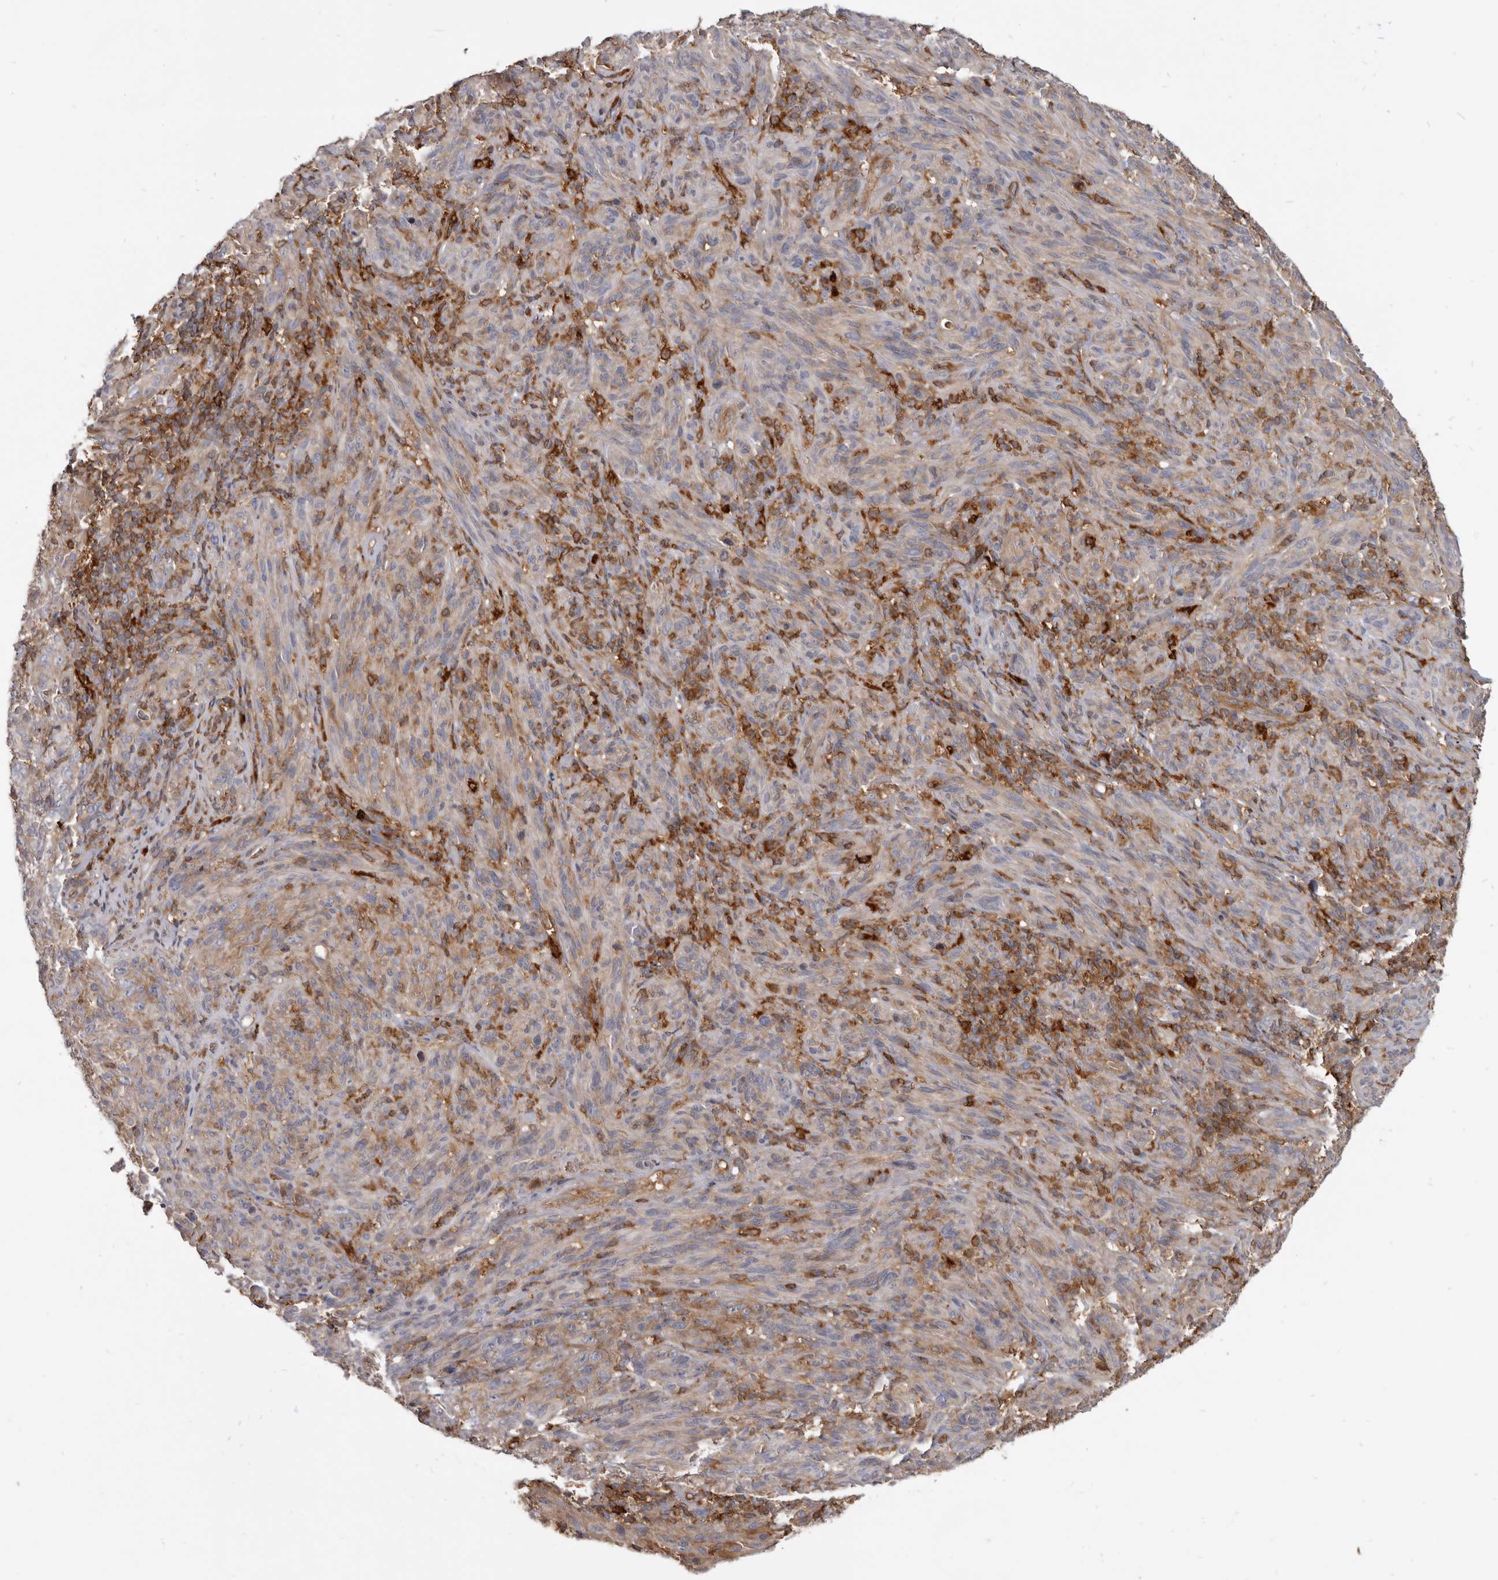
{"staining": {"intensity": "weak", "quantity": "25%-75%", "location": "cytoplasmic/membranous"}, "tissue": "melanoma", "cell_type": "Tumor cells", "image_type": "cancer", "snomed": [{"axis": "morphology", "description": "Malignant melanoma, NOS"}, {"axis": "topography", "description": "Skin of head"}], "caption": "This is a micrograph of immunohistochemistry staining of melanoma, which shows weak expression in the cytoplasmic/membranous of tumor cells.", "gene": "CBL", "patient": {"sex": "male", "age": 96}}